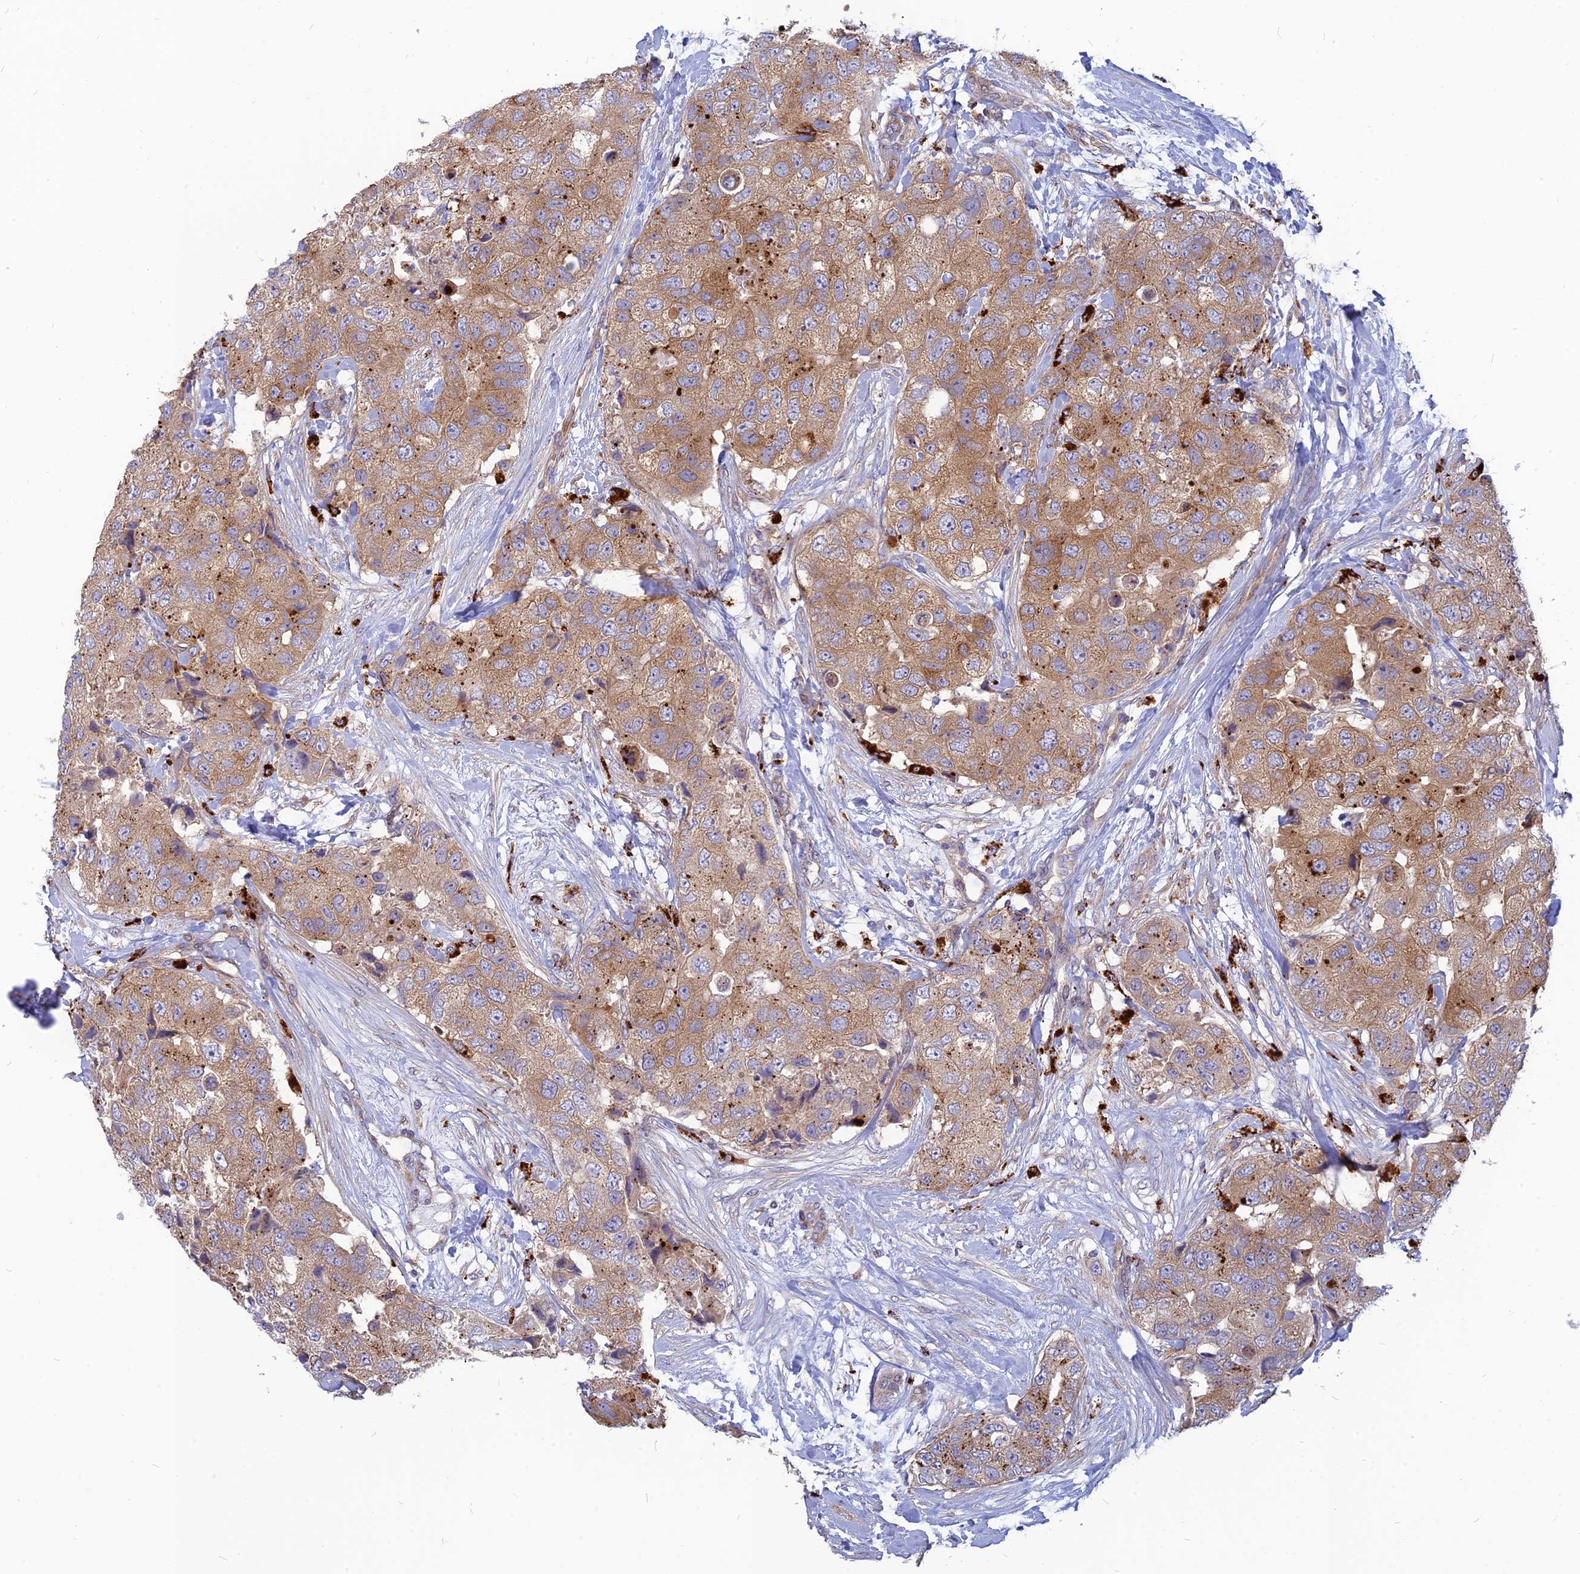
{"staining": {"intensity": "moderate", "quantity": ">75%", "location": "cytoplasmic/membranous"}, "tissue": "breast cancer", "cell_type": "Tumor cells", "image_type": "cancer", "snomed": [{"axis": "morphology", "description": "Duct carcinoma"}, {"axis": "topography", "description": "Breast"}], "caption": "Protein analysis of invasive ductal carcinoma (breast) tissue shows moderate cytoplasmic/membranous staining in about >75% of tumor cells.", "gene": "PHKA2", "patient": {"sex": "female", "age": 62}}